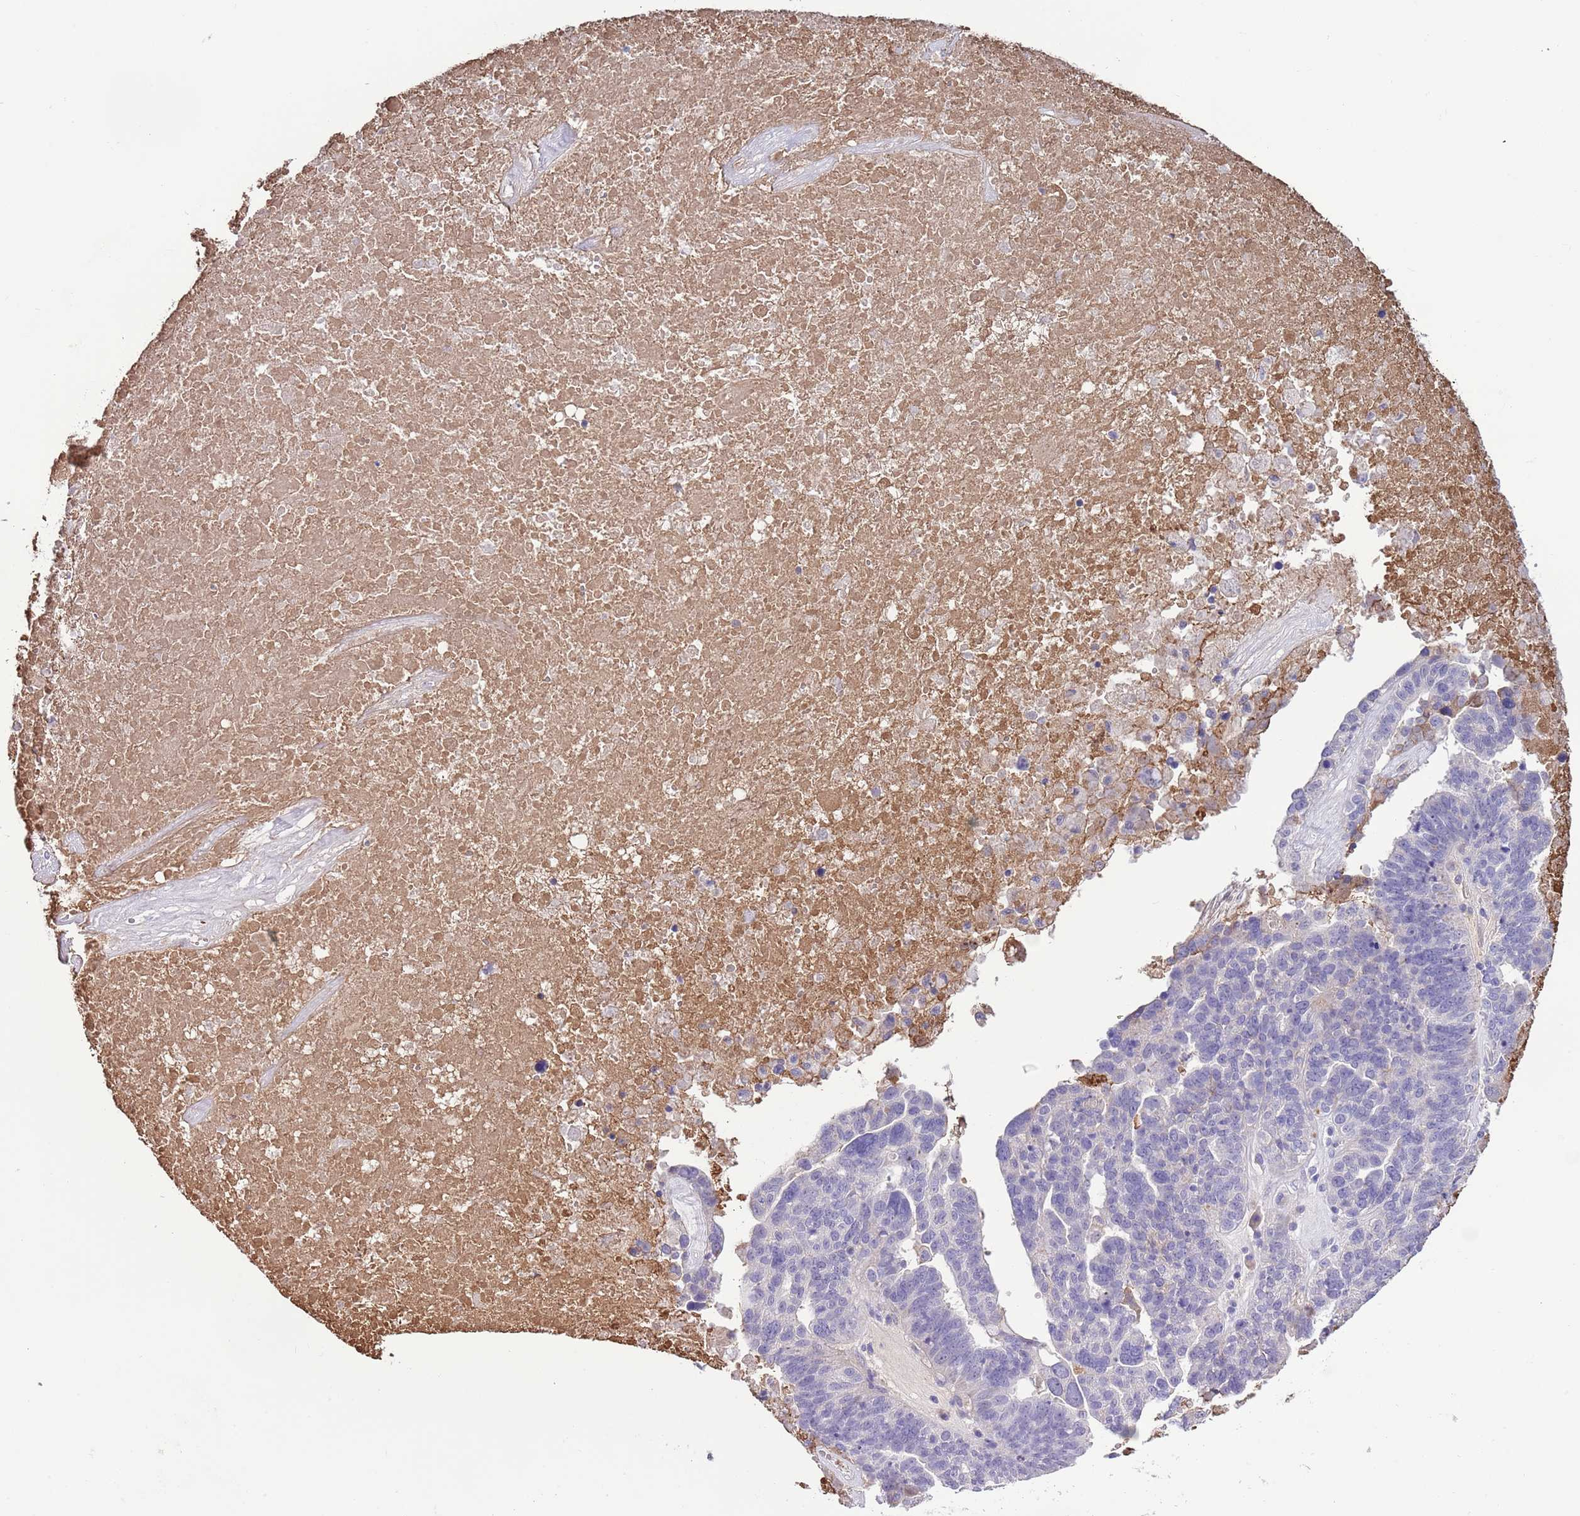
{"staining": {"intensity": "negative", "quantity": "none", "location": "none"}, "tissue": "ovarian cancer", "cell_type": "Tumor cells", "image_type": "cancer", "snomed": [{"axis": "morphology", "description": "Cystadenocarcinoma, serous, NOS"}, {"axis": "topography", "description": "Ovary"}], "caption": "IHC histopathology image of neoplastic tissue: human ovarian cancer (serous cystadenocarcinoma) stained with DAB (3,3'-diaminobenzidine) shows no significant protein expression in tumor cells.", "gene": "IGF1", "patient": {"sex": "female", "age": 59}}